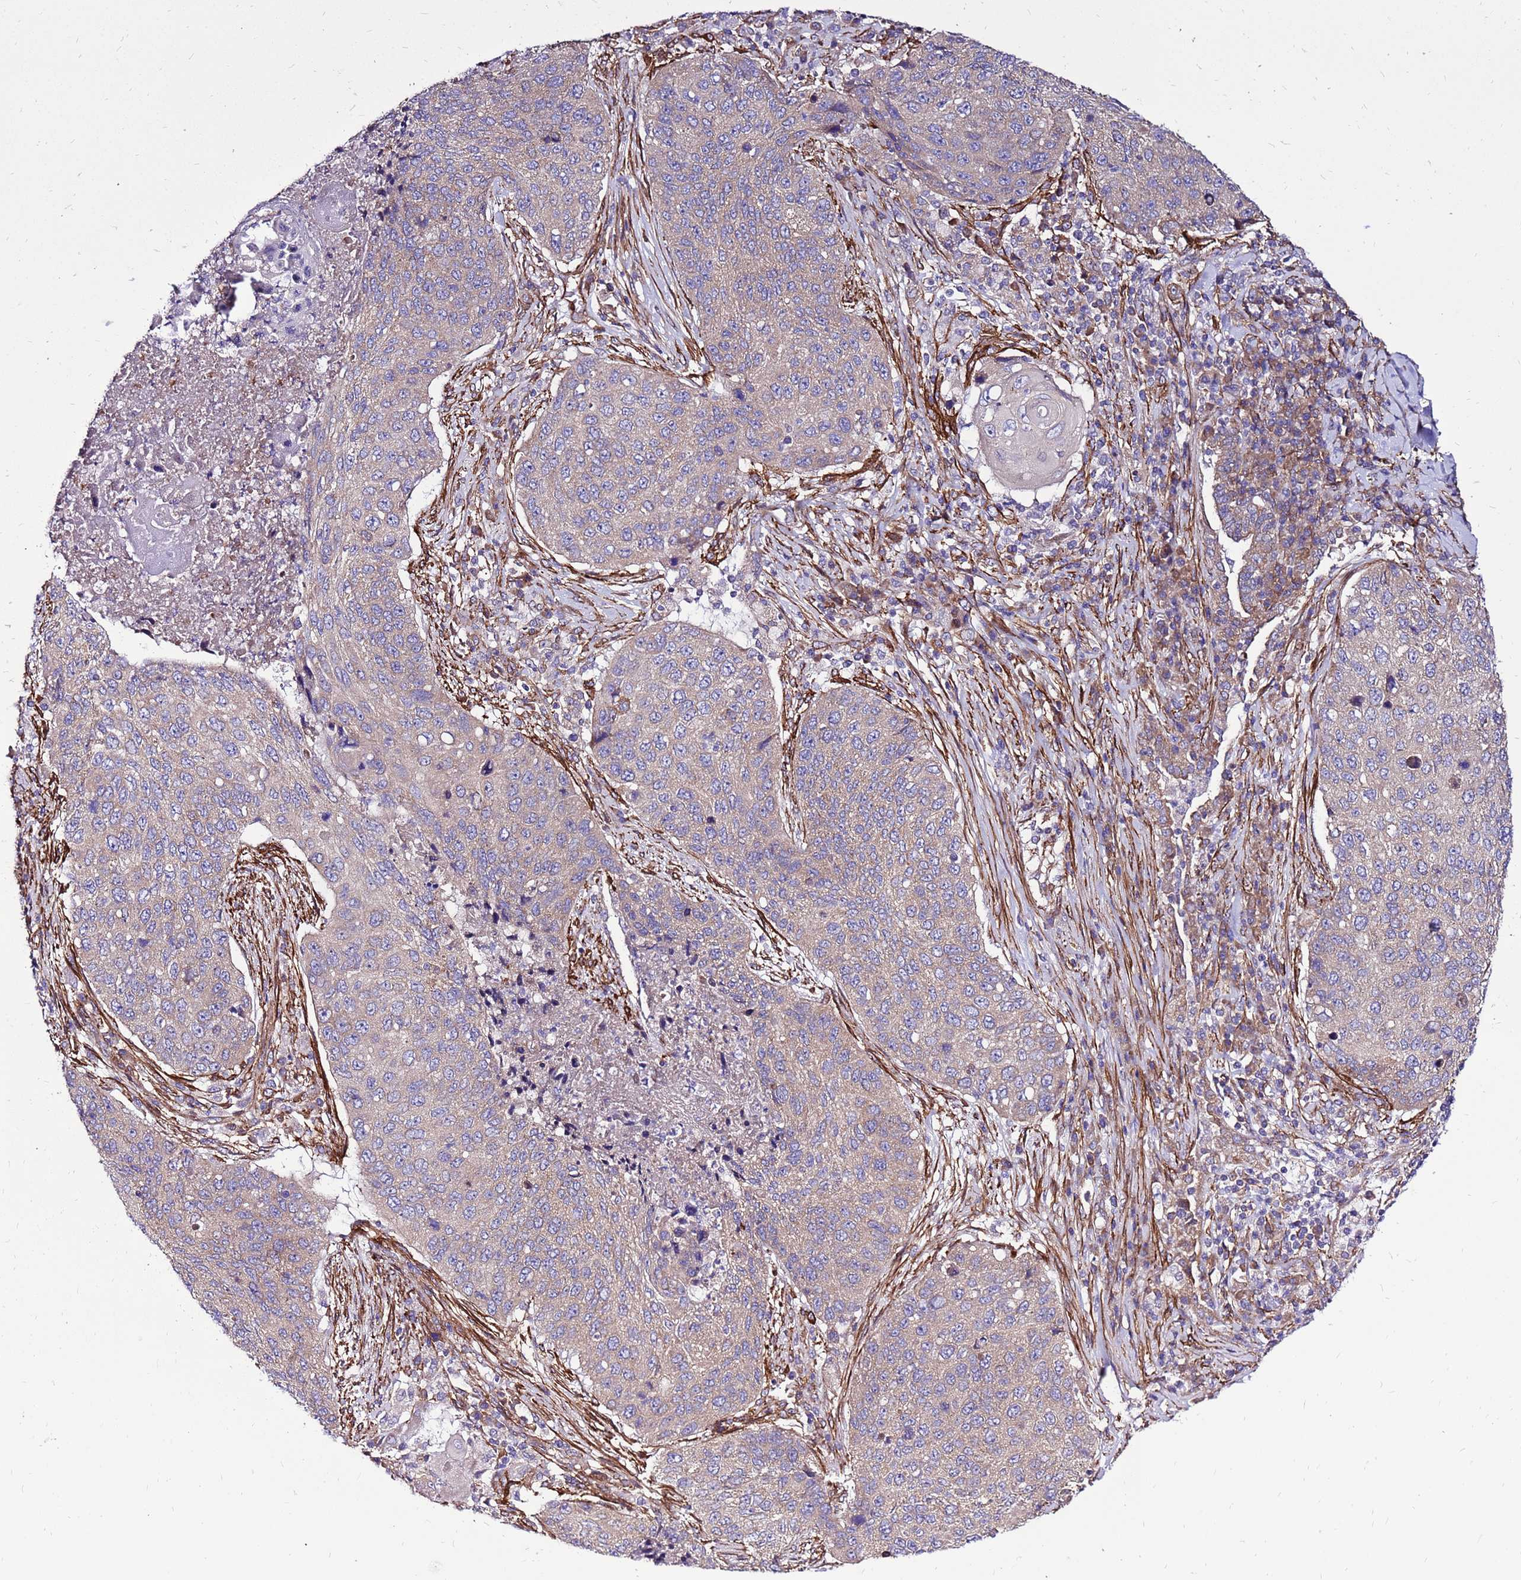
{"staining": {"intensity": "weak", "quantity": "<25%", "location": "cytoplasmic/membranous"}, "tissue": "lung cancer", "cell_type": "Tumor cells", "image_type": "cancer", "snomed": [{"axis": "morphology", "description": "Squamous cell carcinoma, NOS"}, {"axis": "topography", "description": "Lung"}], "caption": "The IHC micrograph has no significant staining in tumor cells of squamous cell carcinoma (lung) tissue.", "gene": "EI24", "patient": {"sex": "female", "age": 63}}